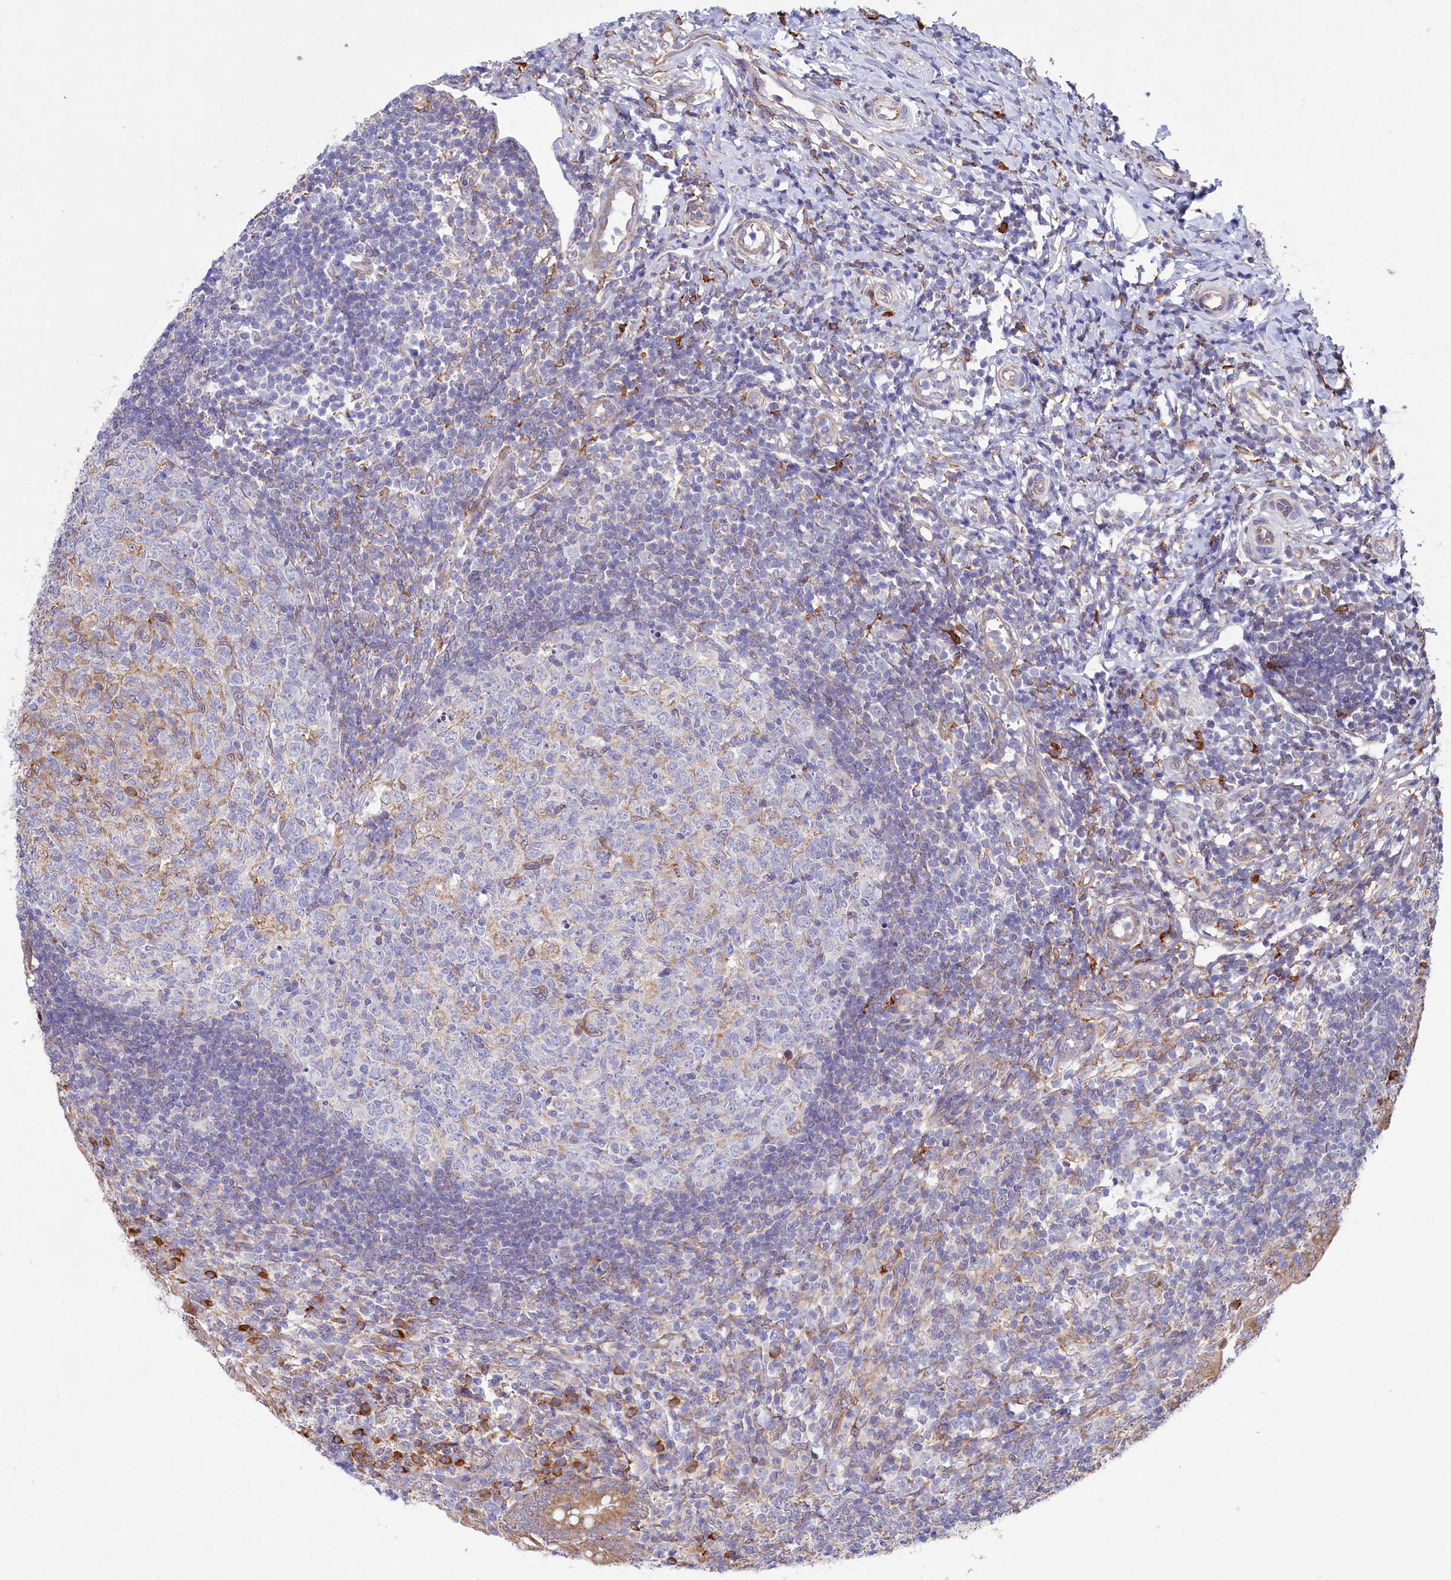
{"staining": {"intensity": "moderate", "quantity": ">75%", "location": "cytoplasmic/membranous"}, "tissue": "appendix", "cell_type": "Glandular cells", "image_type": "normal", "snomed": [{"axis": "morphology", "description": "Normal tissue, NOS"}, {"axis": "topography", "description": "Appendix"}], "caption": "Appendix was stained to show a protein in brown. There is medium levels of moderate cytoplasmic/membranous positivity in approximately >75% of glandular cells. The protein of interest is shown in brown color, while the nuclei are stained blue.", "gene": "CHID1", "patient": {"sex": "male", "age": 14}}